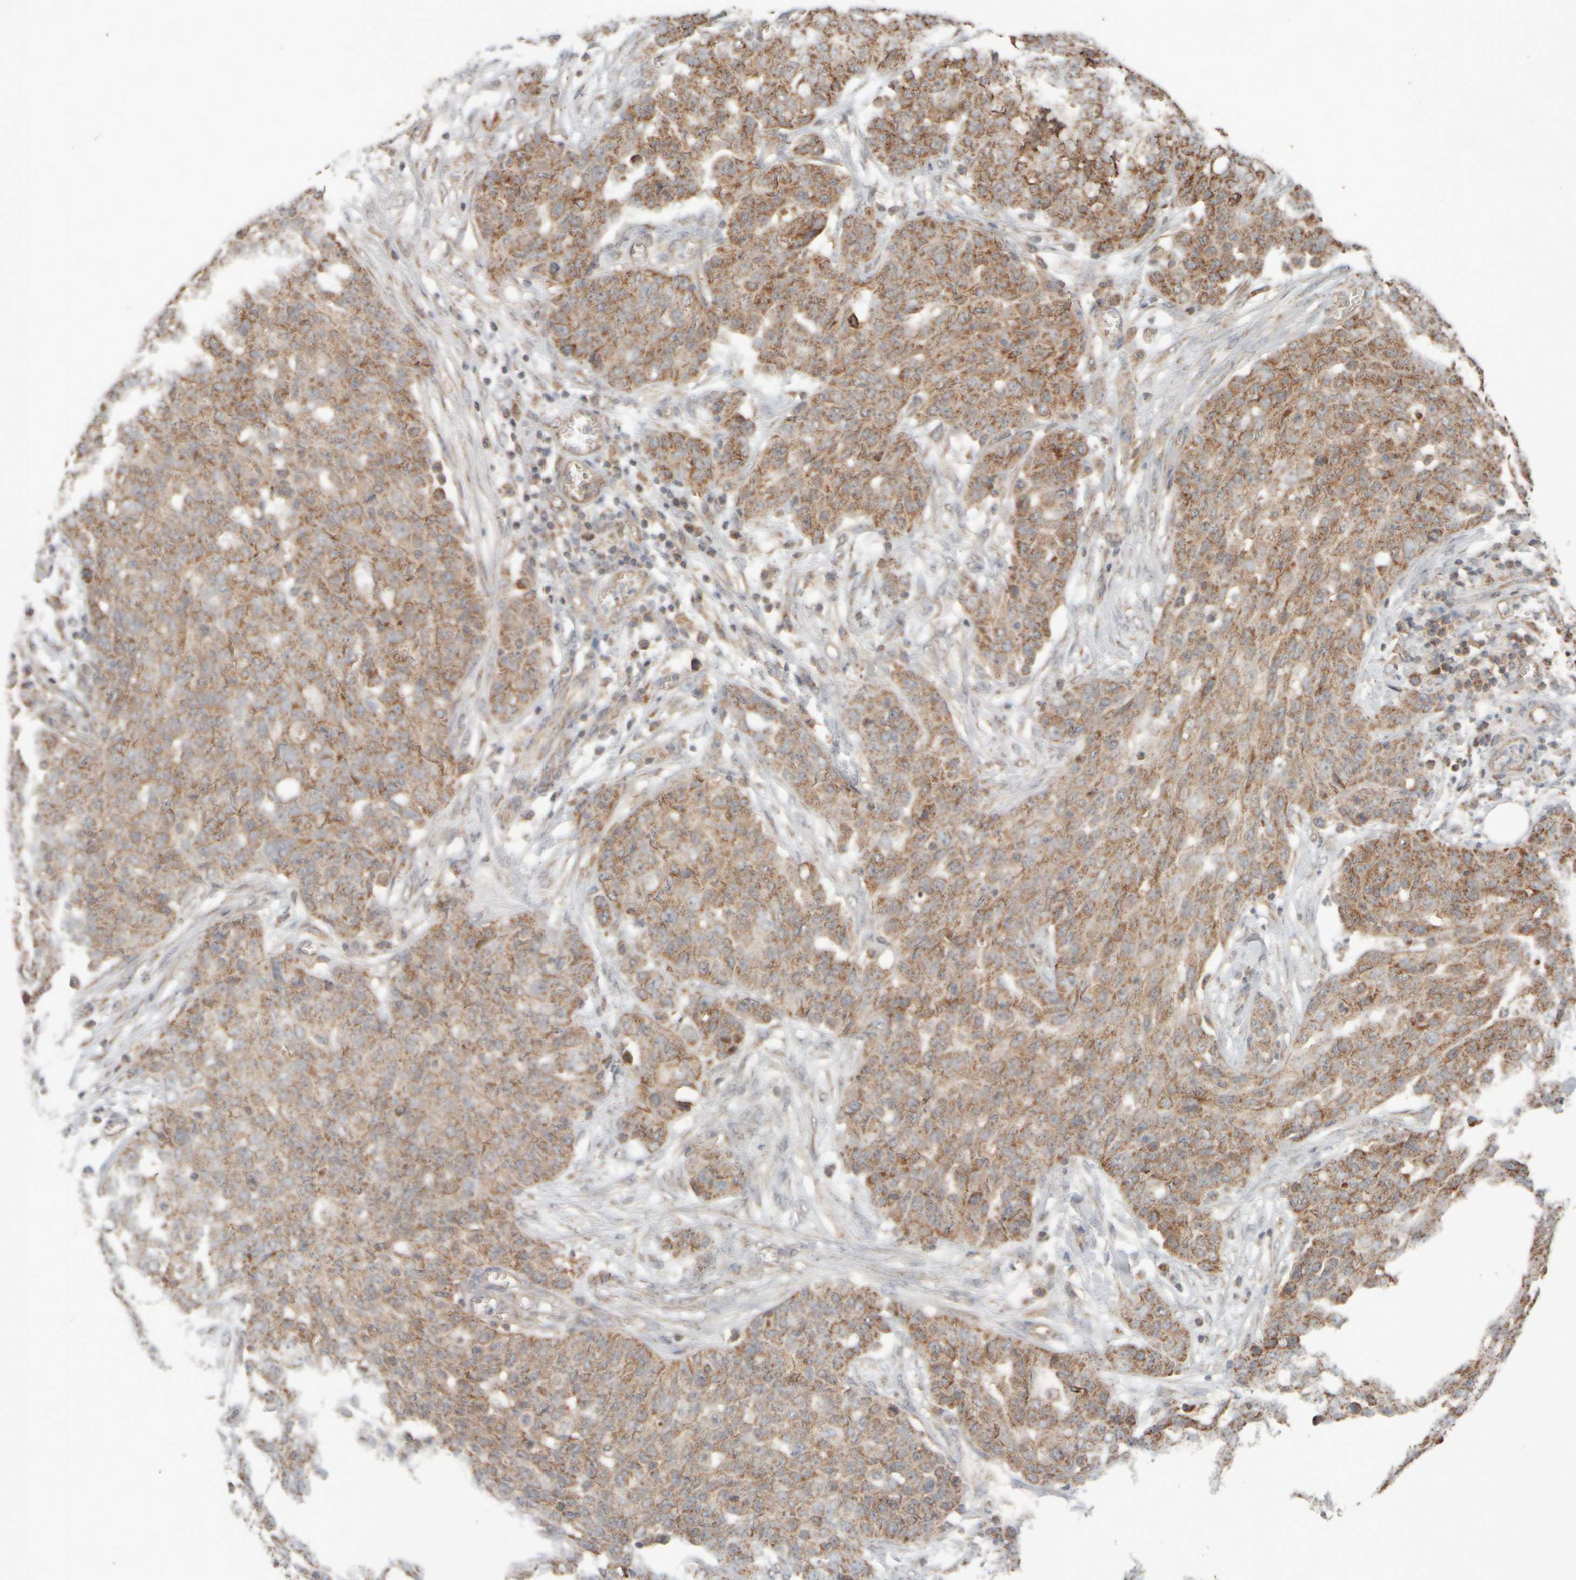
{"staining": {"intensity": "moderate", "quantity": "25%-75%", "location": "cytoplasmic/membranous"}, "tissue": "ovarian cancer", "cell_type": "Tumor cells", "image_type": "cancer", "snomed": [{"axis": "morphology", "description": "Cystadenocarcinoma, serous, NOS"}, {"axis": "topography", "description": "Soft tissue"}, {"axis": "topography", "description": "Ovary"}], "caption": "The histopathology image shows a brown stain indicating the presence of a protein in the cytoplasmic/membranous of tumor cells in ovarian serous cystadenocarcinoma. The staining is performed using DAB brown chromogen to label protein expression. The nuclei are counter-stained blue using hematoxylin.", "gene": "EIF2B3", "patient": {"sex": "female", "age": 57}}